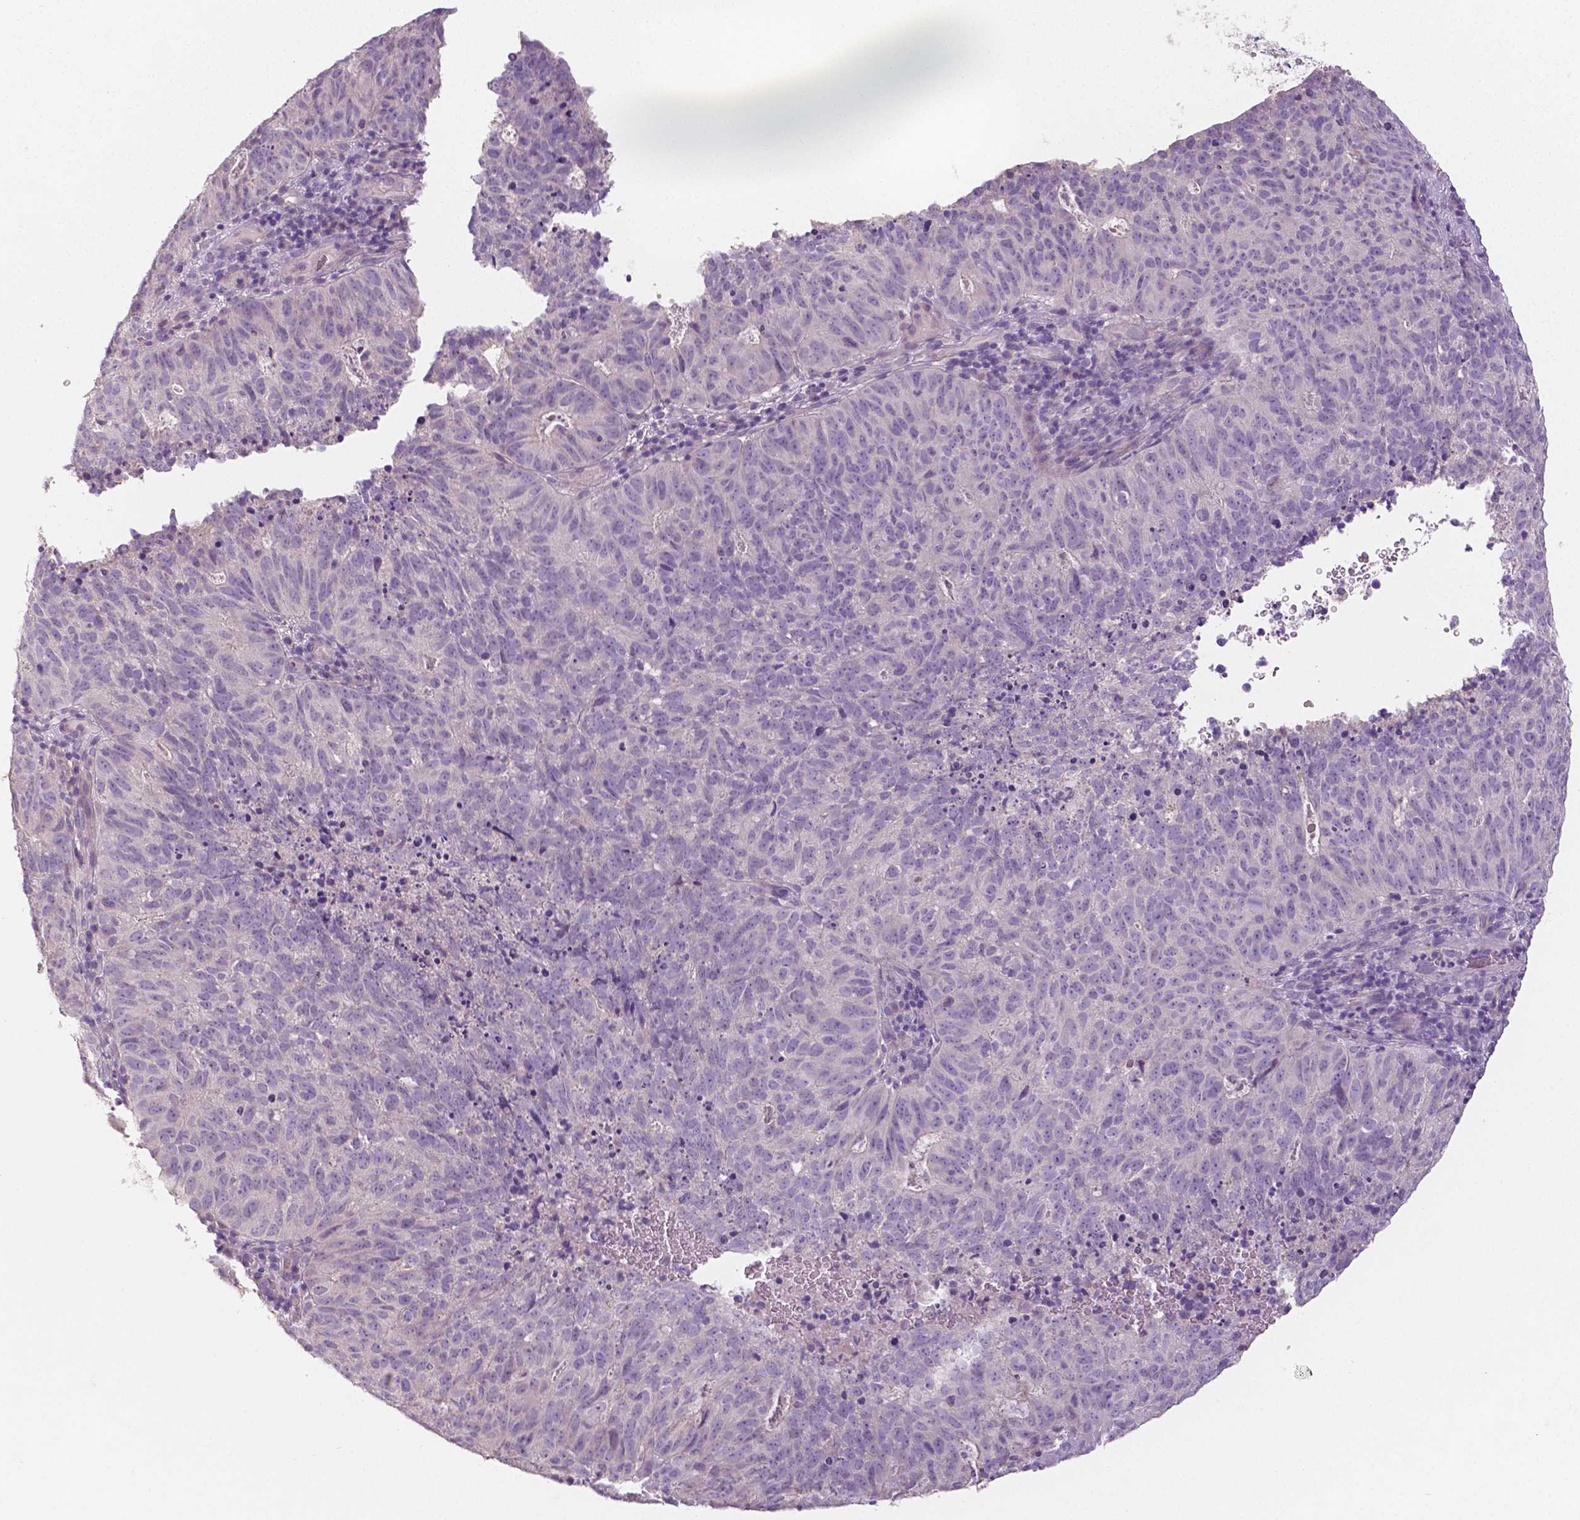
{"staining": {"intensity": "negative", "quantity": "none", "location": "none"}, "tissue": "cervical cancer", "cell_type": "Tumor cells", "image_type": "cancer", "snomed": [{"axis": "morphology", "description": "Adenocarcinoma, NOS"}, {"axis": "topography", "description": "Cervix"}], "caption": "Histopathology image shows no protein expression in tumor cells of adenocarcinoma (cervical) tissue.", "gene": "CRMP1", "patient": {"sex": "female", "age": 38}}